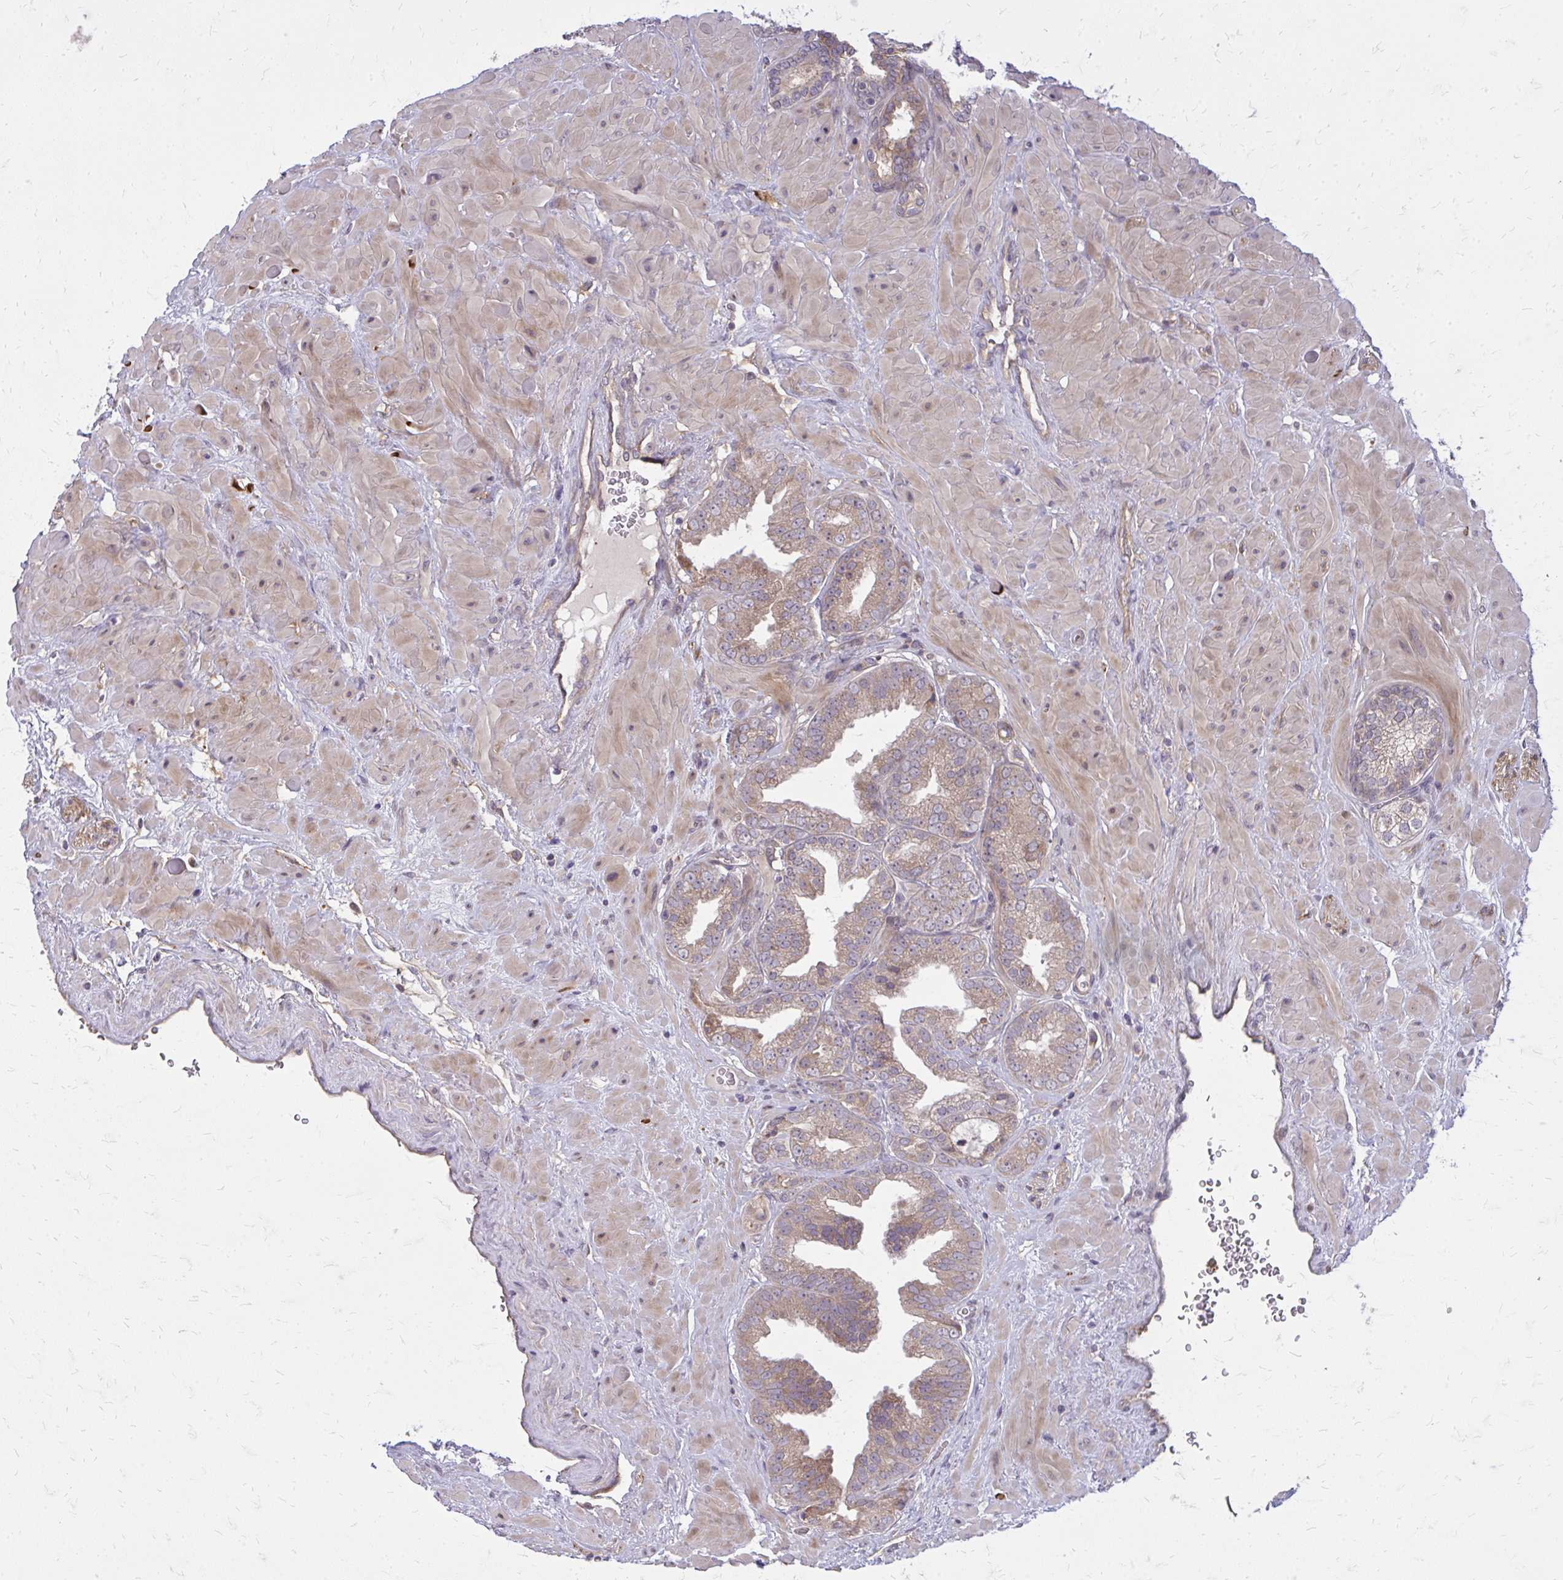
{"staining": {"intensity": "moderate", "quantity": "25%-75%", "location": "cytoplasmic/membranous"}, "tissue": "prostate cancer", "cell_type": "Tumor cells", "image_type": "cancer", "snomed": [{"axis": "morphology", "description": "Adenocarcinoma, High grade"}, {"axis": "topography", "description": "Prostate"}], "caption": "Immunohistochemistry histopathology image of neoplastic tissue: human prostate cancer (adenocarcinoma (high-grade)) stained using immunohistochemistry (IHC) reveals medium levels of moderate protein expression localized specifically in the cytoplasmic/membranous of tumor cells, appearing as a cytoplasmic/membranous brown color.", "gene": "OXNAD1", "patient": {"sex": "male", "age": 68}}